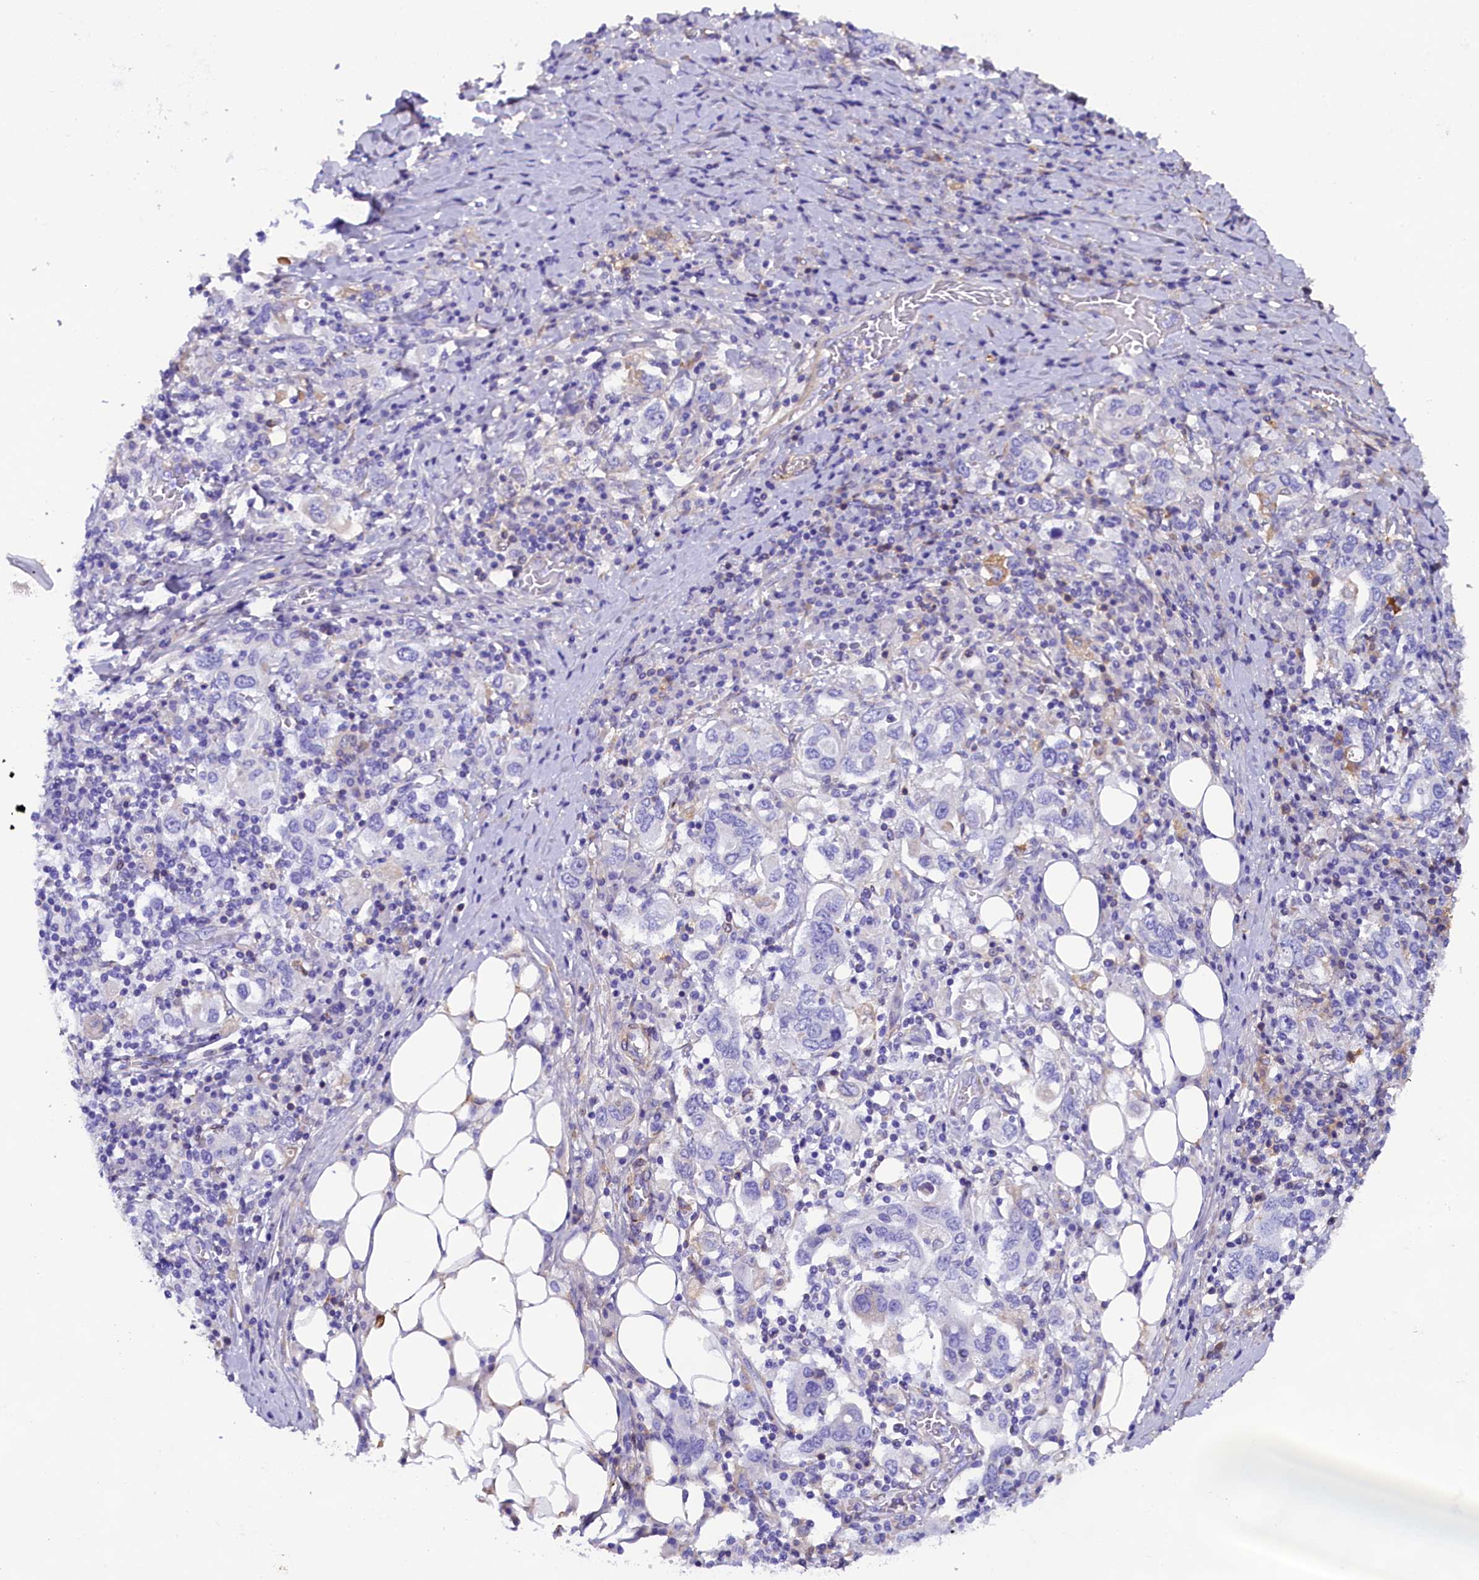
{"staining": {"intensity": "negative", "quantity": "none", "location": "none"}, "tissue": "stomach cancer", "cell_type": "Tumor cells", "image_type": "cancer", "snomed": [{"axis": "morphology", "description": "Adenocarcinoma, NOS"}, {"axis": "topography", "description": "Stomach, upper"}, {"axis": "topography", "description": "Stomach"}], "caption": "High magnification brightfield microscopy of stomach cancer stained with DAB (3,3'-diaminobenzidine) (brown) and counterstained with hematoxylin (blue): tumor cells show no significant expression.", "gene": "SOD3", "patient": {"sex": "male", "age": 62}}